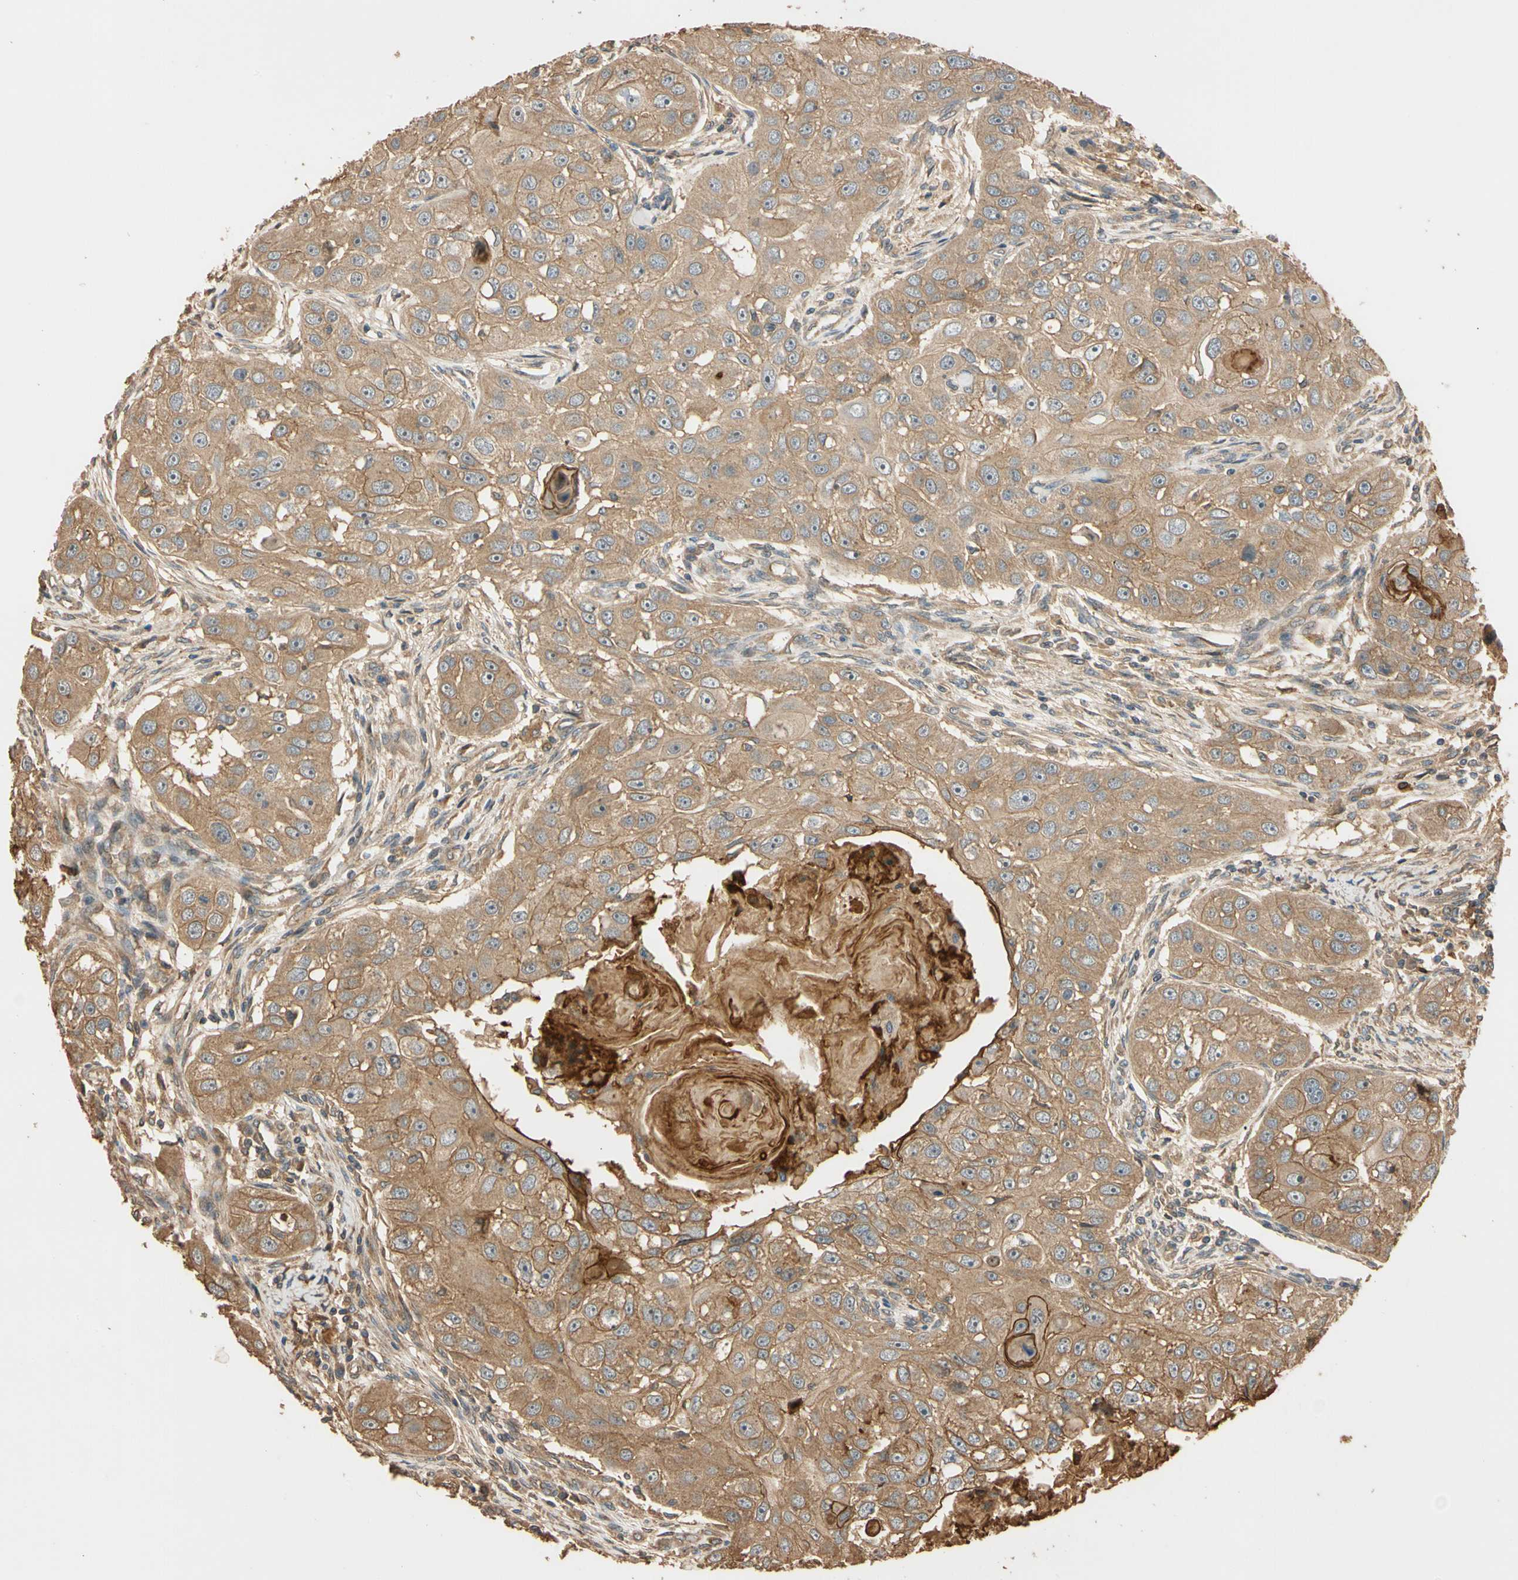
{"staining": {"intensity": "moderate", "quantity": ">75%", "location": "cytoplasmic/membranous"}, "tissue": "head and neck cancer", "cell_type": "Tumor cells", "image_type": "cancer", "snomed": [{"axis": "morphology", "description": "Normal tissue, NOS"}, {"axis": "morphology", "description": "Squamous cell carcinoma, NOS"}, {"axis": "topography", "description": "Skeletal muscle"}, {"axis": "topography", "description": "Head-Neck"}], "caption": "There is medium levels of moderate cytoplasmic/membranous positivity in tumor cells of squamous cell carcinoma (head and neck), as demonstrated by immunohistochemical staining (brown color).", "gene": "MGRN1", "patient": {"sex": "male", "age": 51}}